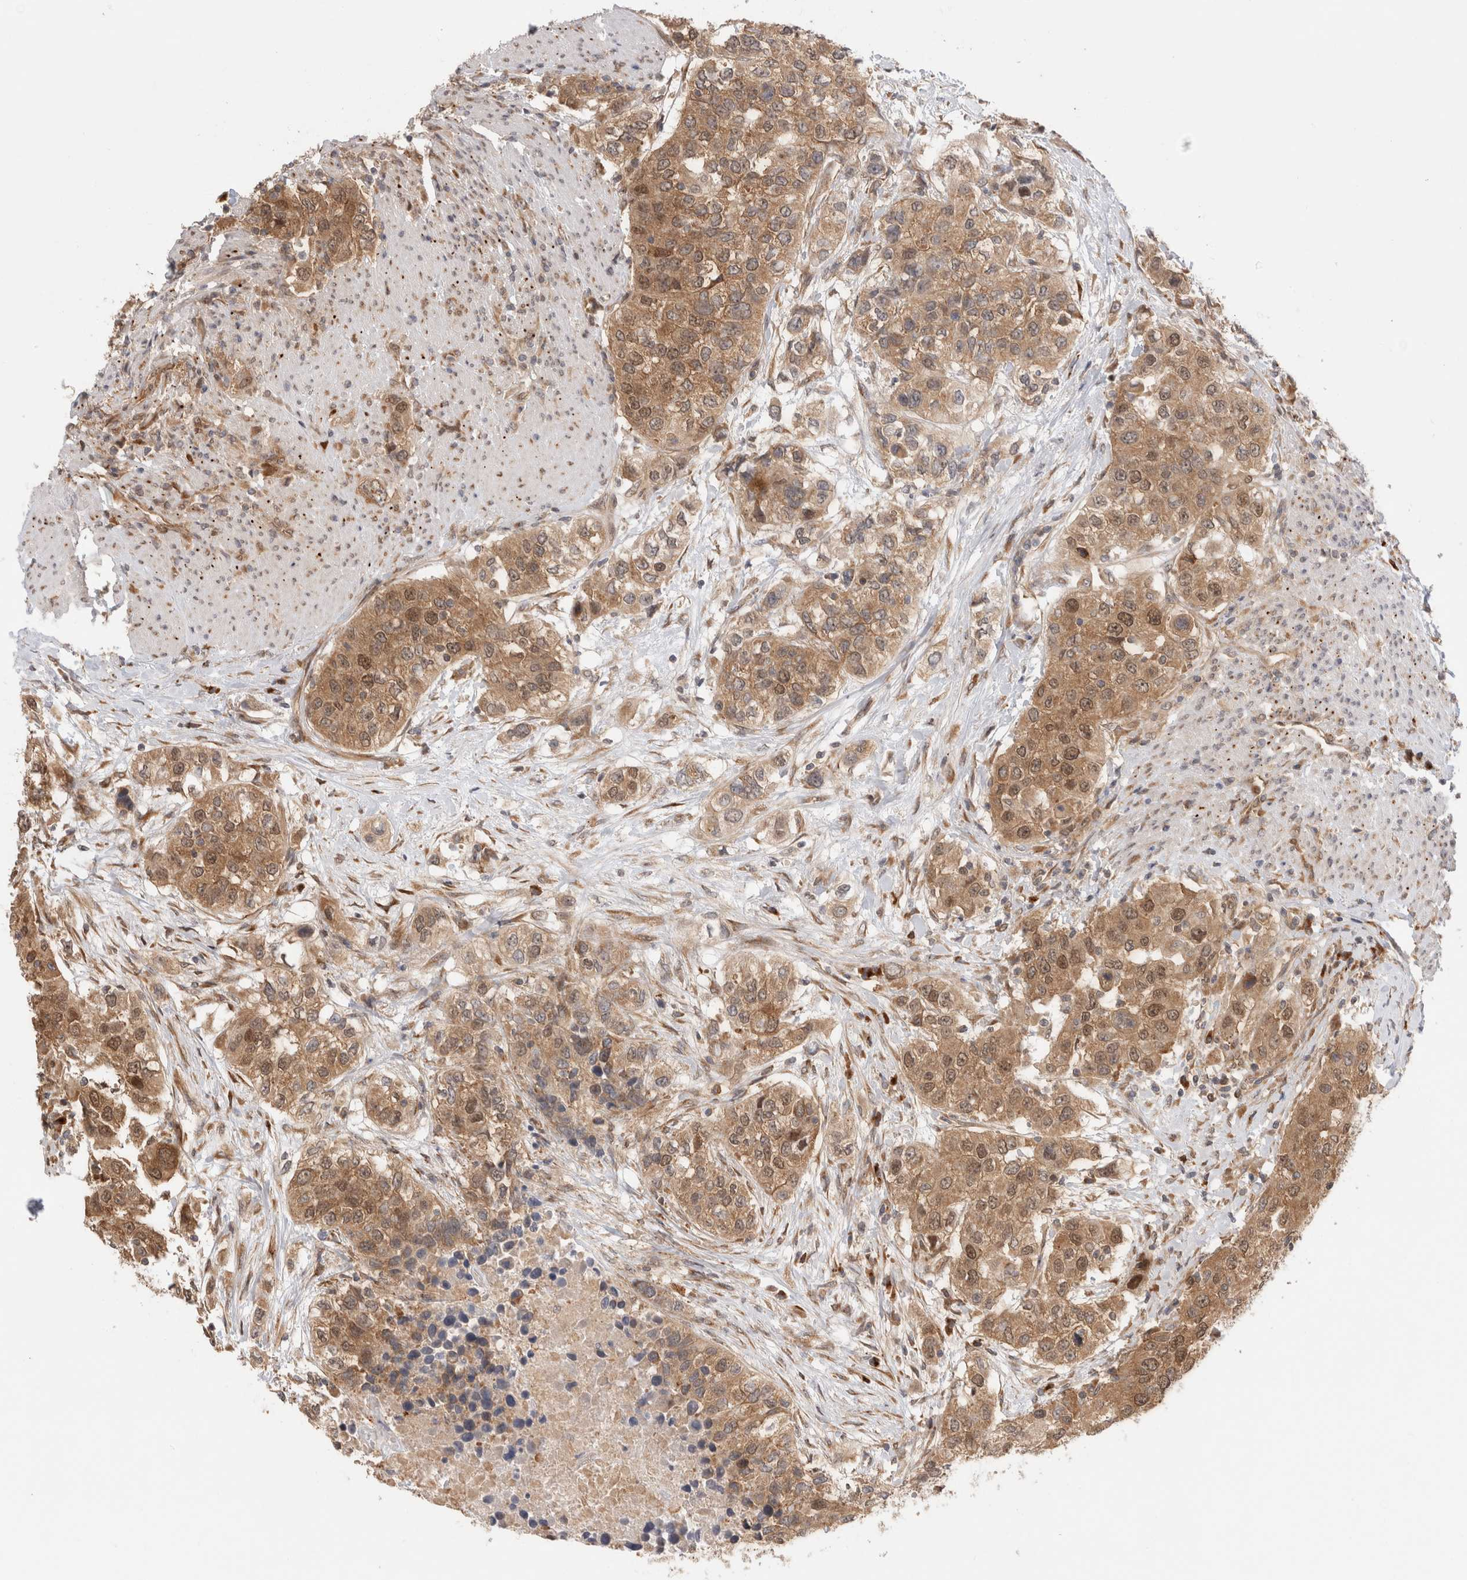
{"staining": {"intensity": "weak", "quantity": ">75%", "location": "cytoplasmic/membranous,nuclear"}, "tissue": "urothelial cancer", "cell_type": "Tumor cells", "image_type": "cancer", "snomed": [{"axis": "morphology", "description": "Urothelial carcinoma, High grade"}, {"axis": "topography", "description": "Urinary bladder"}], "caption": "A micrograph showing weak cytoplasmic/membranous and nuclear positivity in about >75% of tumor cells in urothelial cancer, as visualized by brown immunohistochemical staining.", "gene": "ACTL9", "patient": {"sex": "female", "age": 80}}